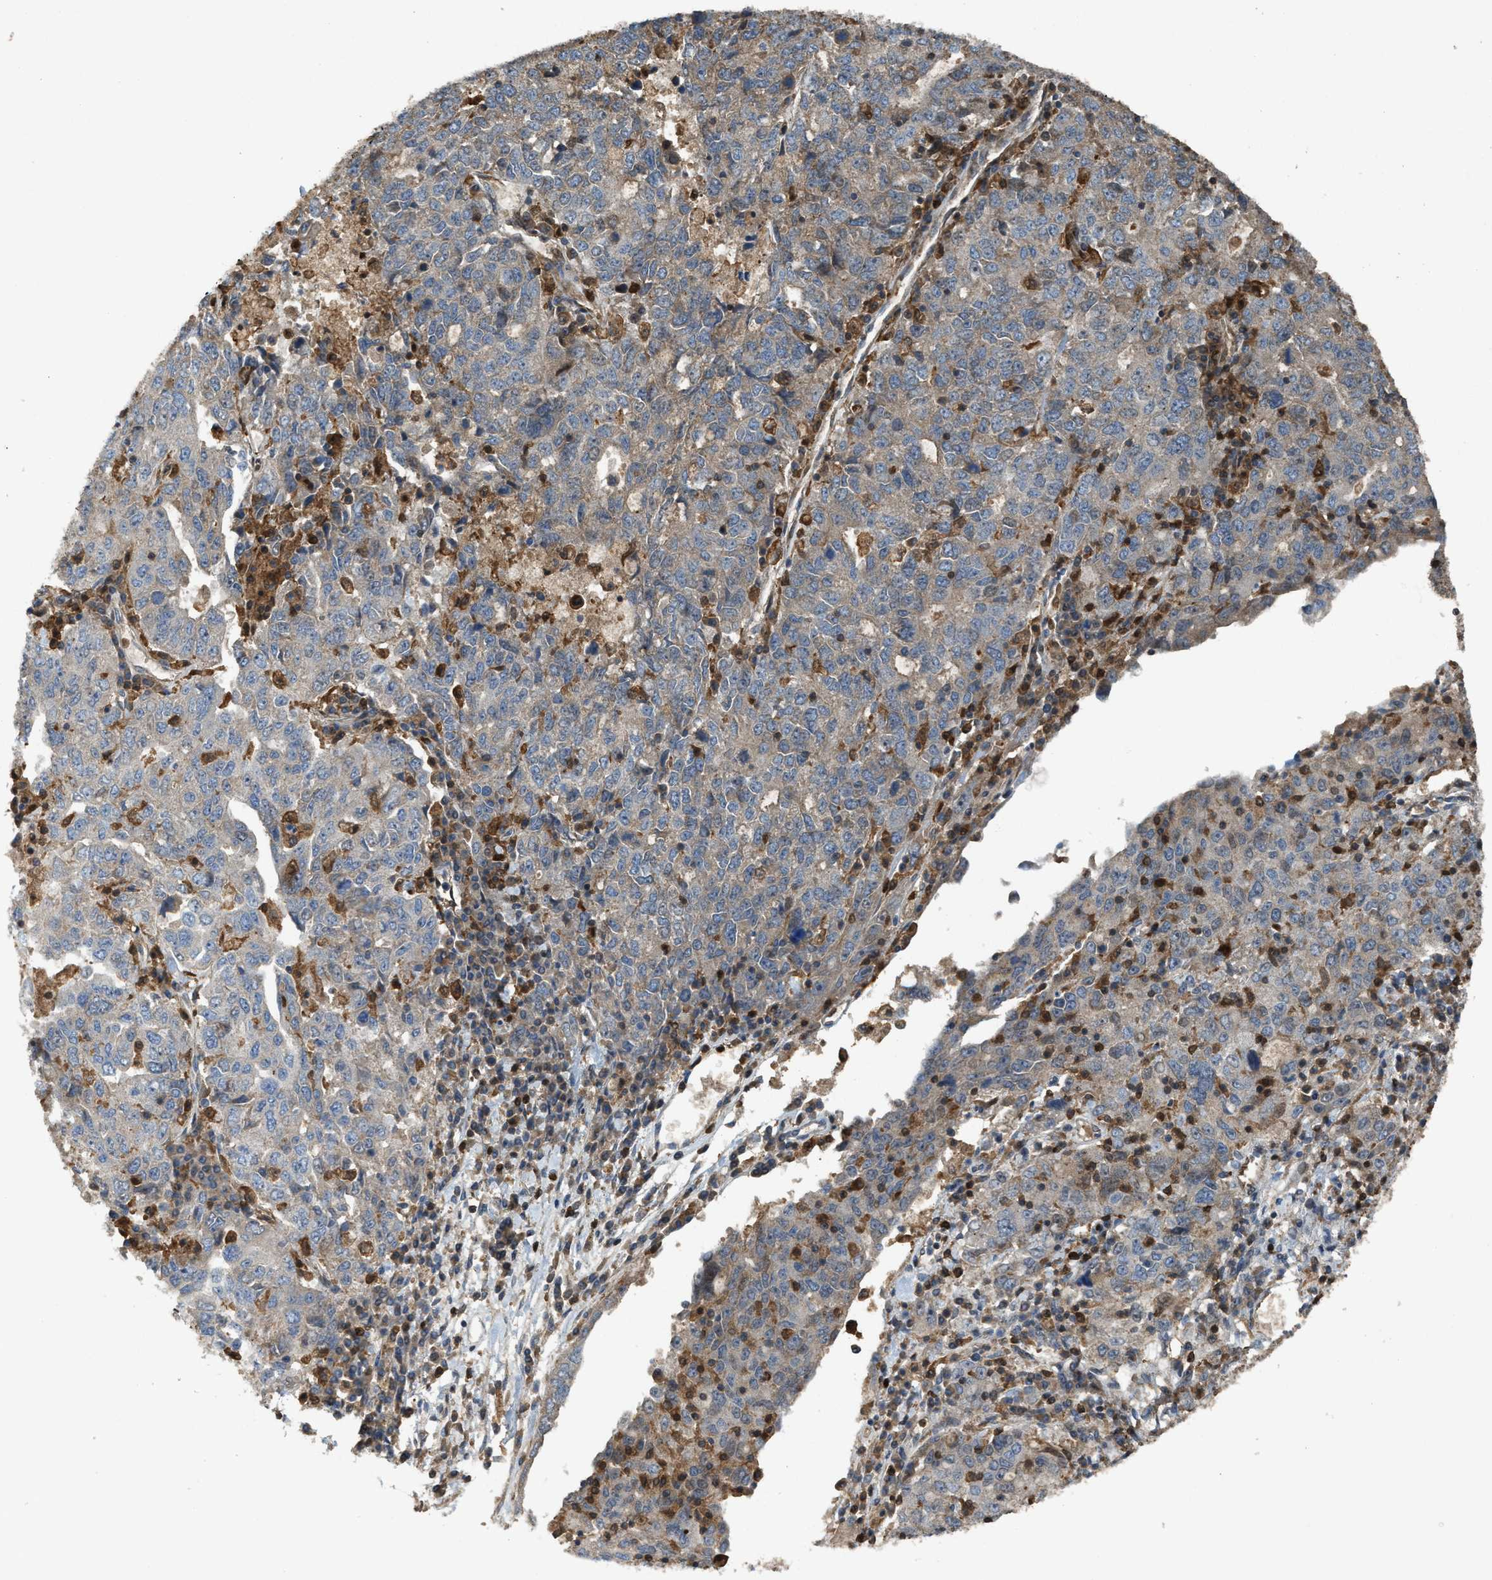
{"staining": {"intensity": "negative", "quantity": "none", "location": "none"}, "tissue": "ovarian cancer", "cell_type": "Tumor cells", "image_type": "cancer", "snomed": [{"axis": "morphology", "description": "Carcinoma, endometroid"}, {"axis": "topography", "description": "Ovary"}], "caption": "High power microscopy histopathology image of an immunohistochemistry histopathology image of ovarian cancer, revealing no significant expression in tumor cells.", "gene": "SERPINB5", "patient": {"sex": "female", "age": 62}}